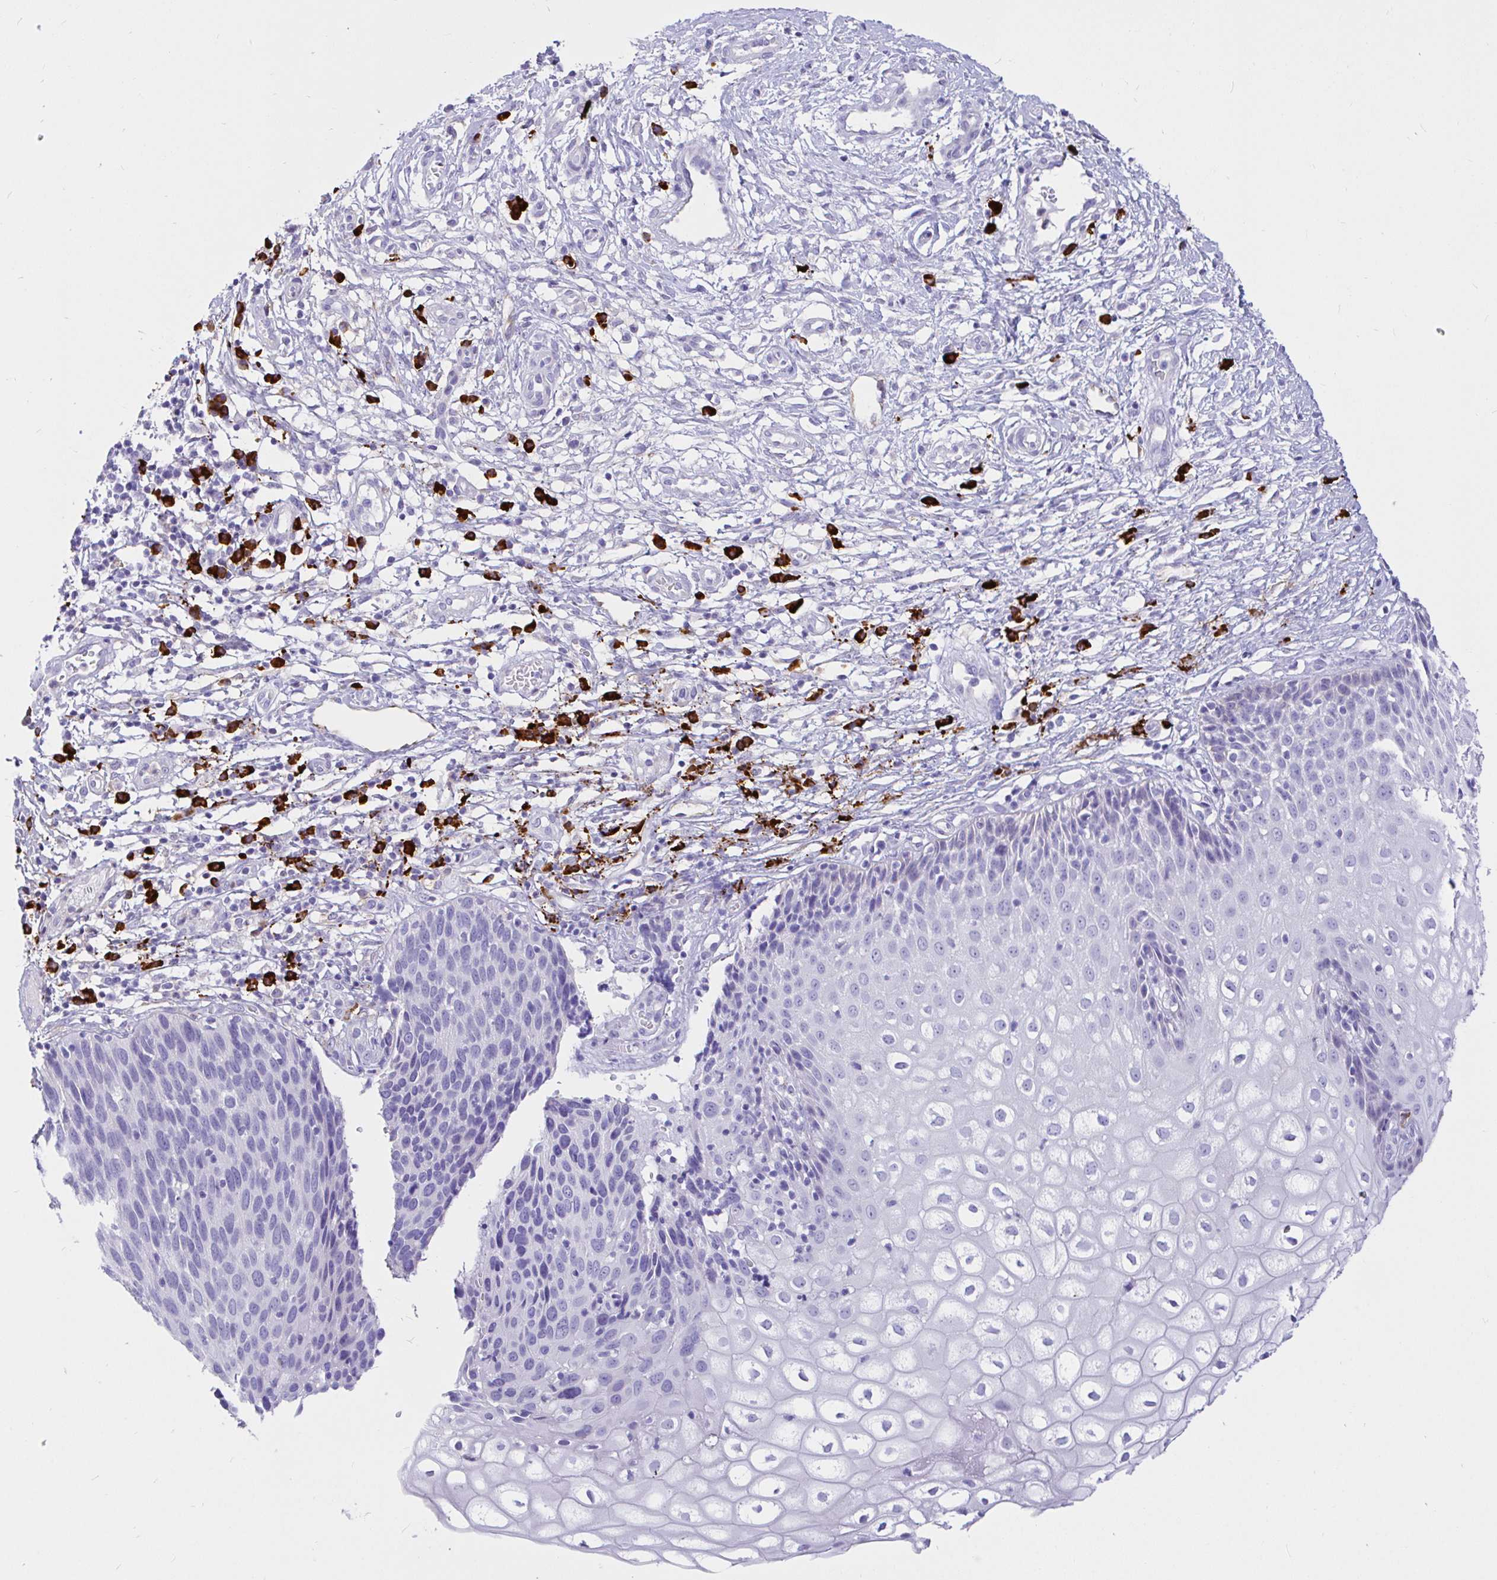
{"staining": {"intensity": "negative", "quantity": "none", "location": "none"}, "tissue": "cervix", "cell_type": "Glandular cells", "image_type": "normal", "snomed": [{"axis": "morphology", "description": "Normal tissue, NOS"}, {"axis": "topography", "description": "Cervix"}], "caption": "A high-resolution image shows immunohistochemistry staining of unremarkable cervix, which exhibits no significant expression in glandular cells.", "gene": "CCDC62", "patient": {"sex": "female", "age": 36}}